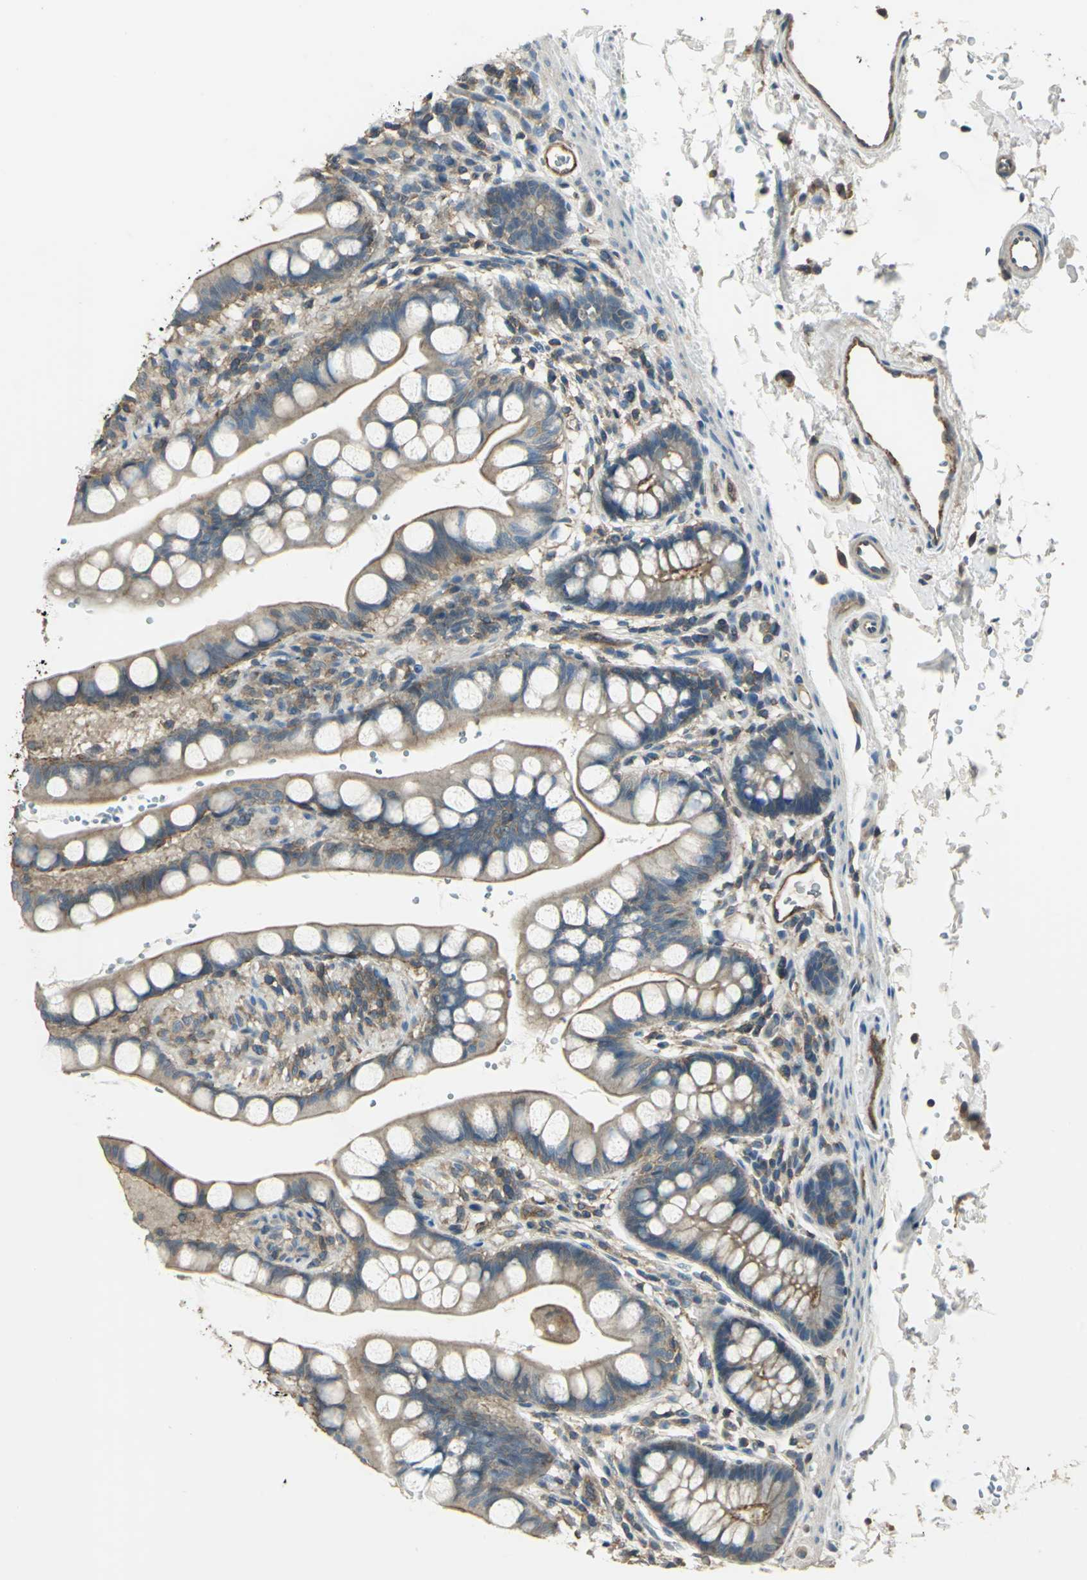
{"staining": {"intensity": "moderate", "quantity": ">75%", "location": "cytoplasmic/membranous"}, "tissue": "small intestine", "cell_type": "Glandular cells", "image_type": "normal", "snomed": [{"axis": "morphology", "description": "Normal tissue, NOS"}, {"axis": "topography", "description": "Small intestine"}], "caption": "Immunohistochemistry (IHC) photomicrograph of benign small intestine: human small intestine stained using IHC displays medium levels of moderate protein expression localized specifically in the cytoplasmic/membranous of glandular cells, appearing as a cytoplasmic/membranous brown color.", "gene": "RAPGEF1", "patient": {"sex": "female", "age": 58}}